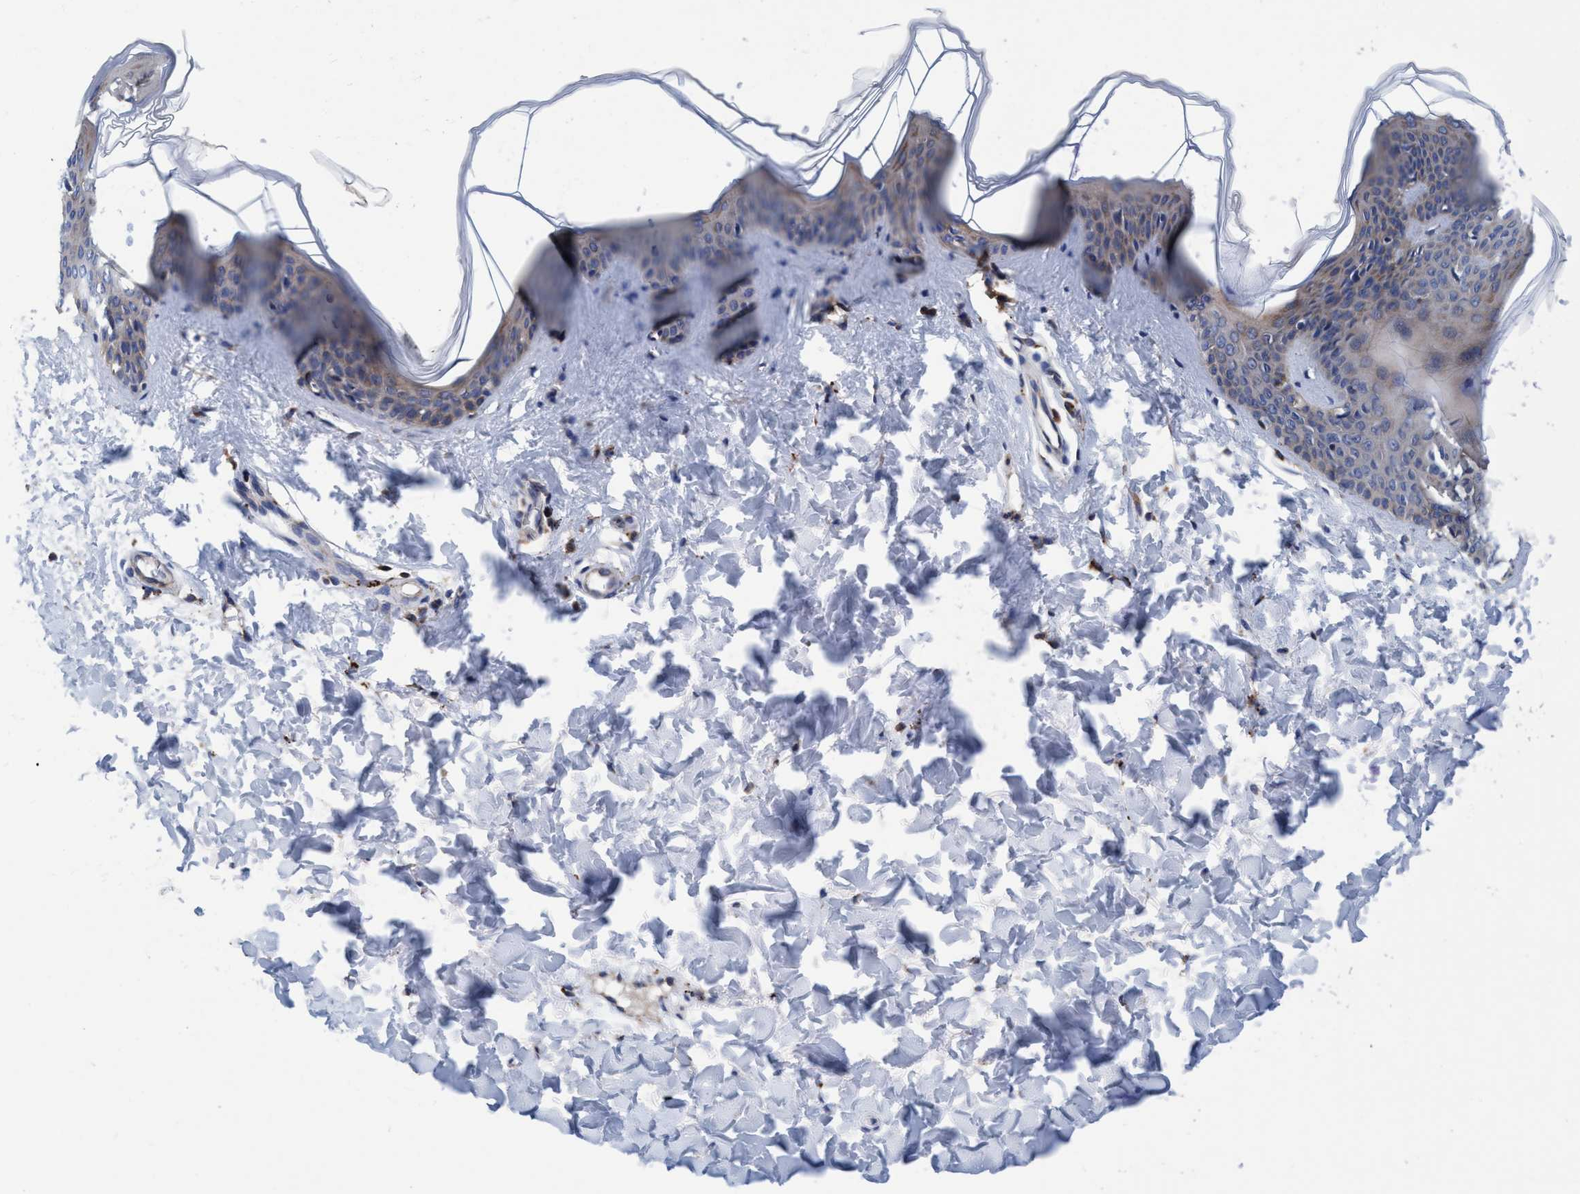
{"staining": {"intensity": "negative", "quantity": "none", "location": "none"}, "tissue": "skin", "cell_type": "Fibroblasts", "image_type": "normal", "snomed": [{"axis": "morphology", "description": "Normal tissue, NOS"}, {"axis": "topography", "description": "Skin"}], "caption": "IHC photomicrograph of unremarkable skin: human skin stained with DAB exhibits no significant protein staining in fibroblasts.", "gene": "ENDOG", "patient": {"sex": "female", "age": 17}}